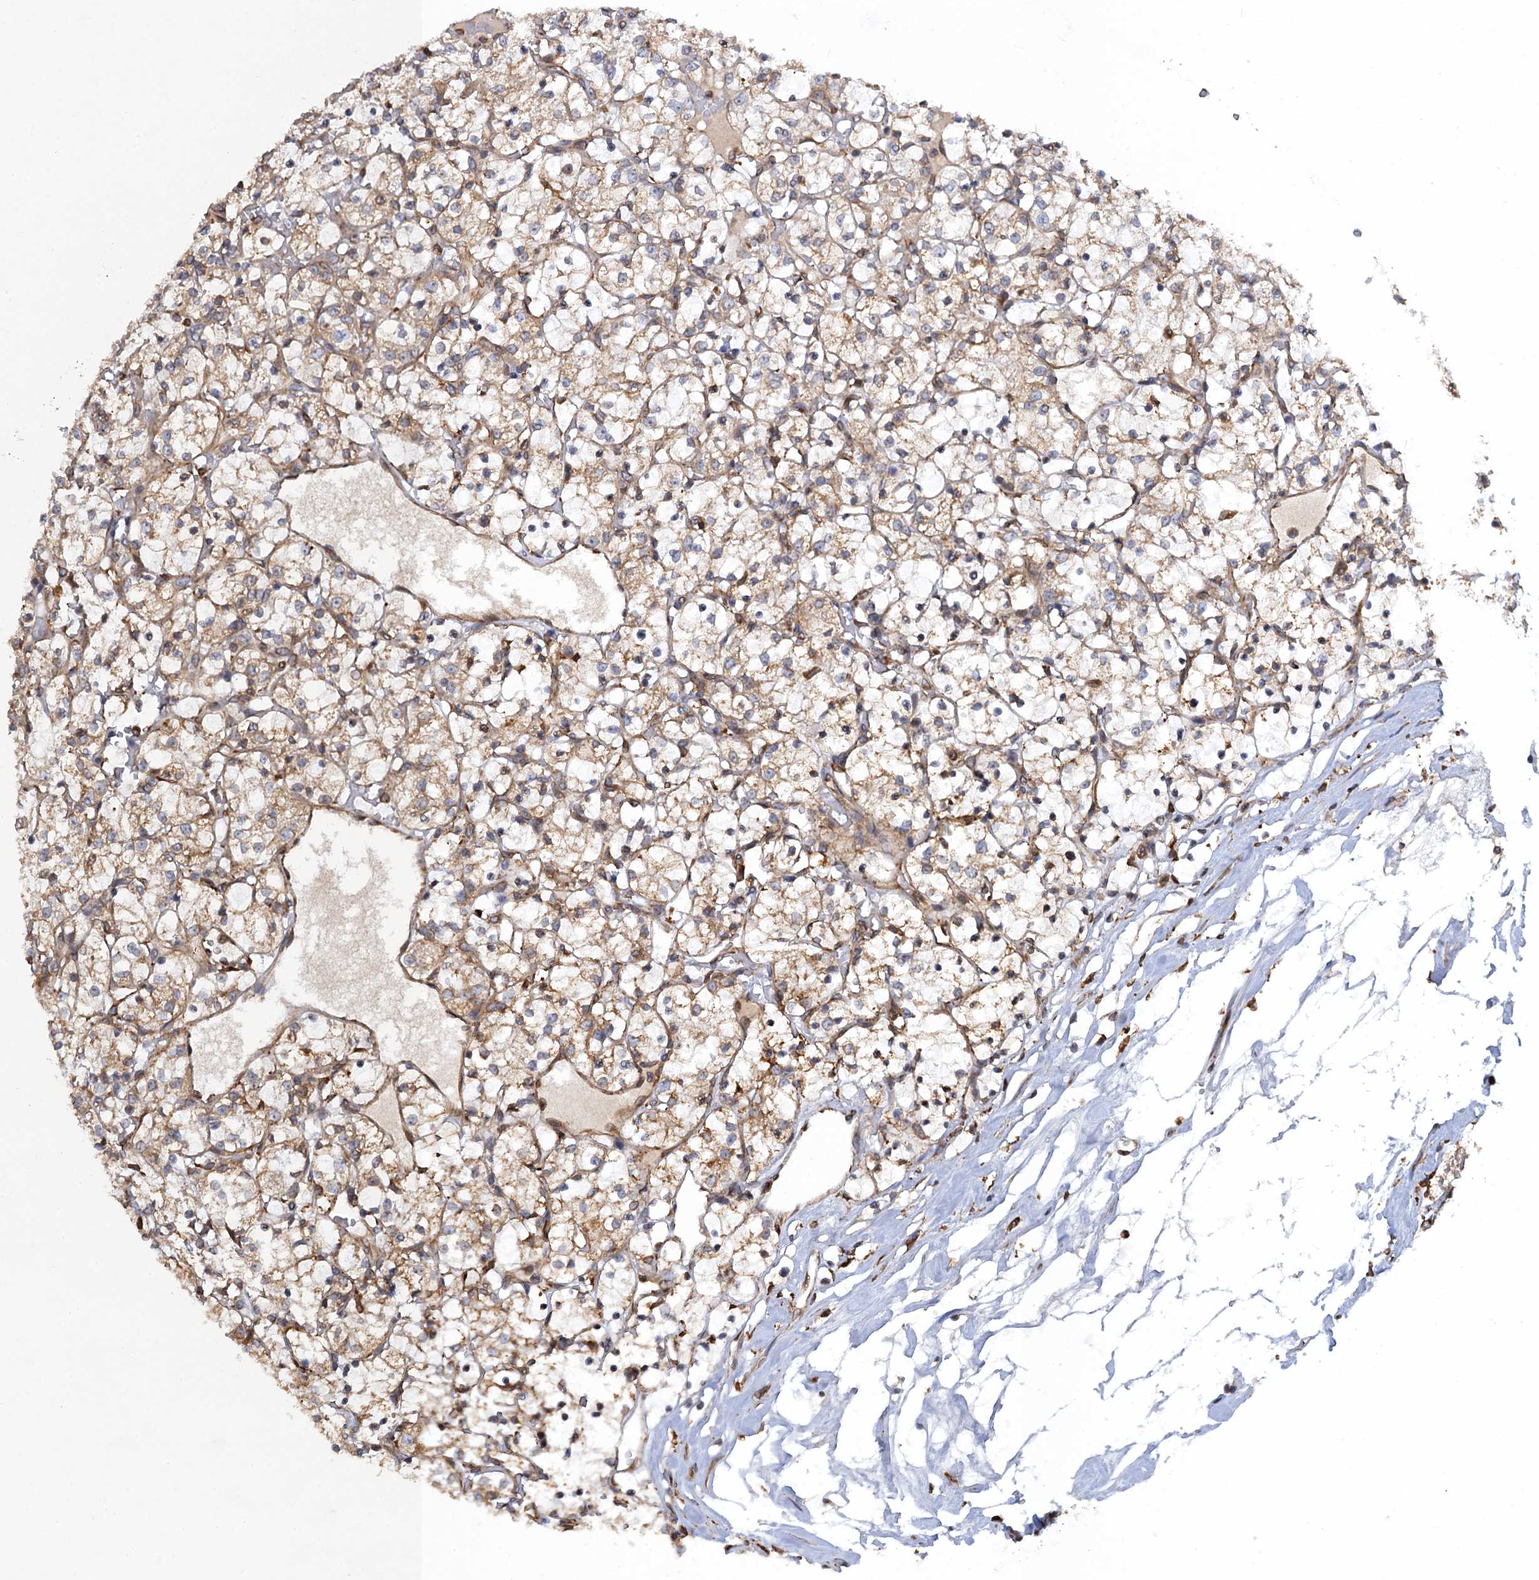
{"staining": {"intensity": "weak", "quantity": ">75%", "location": "cytoplasmic/membranous"}, "tissue": "renal cancer", "cell_type": "Tumor cells", "image_type": "cancer", "snomed": [{"axis": "morphology", "description": "Adenocarcinoma, NOS"}, {"axis": "topography", "description": "Kidney"}], "caption": "A histopathology image showing weak cytoplasmic/membranous positivity in approximately >75% of tumor cells in adenocarcinoma (renal), as visualized by brown immunohistochemical staining.", "gene": "ARMC5", "patient": {"sex": "female", "age": 69}}